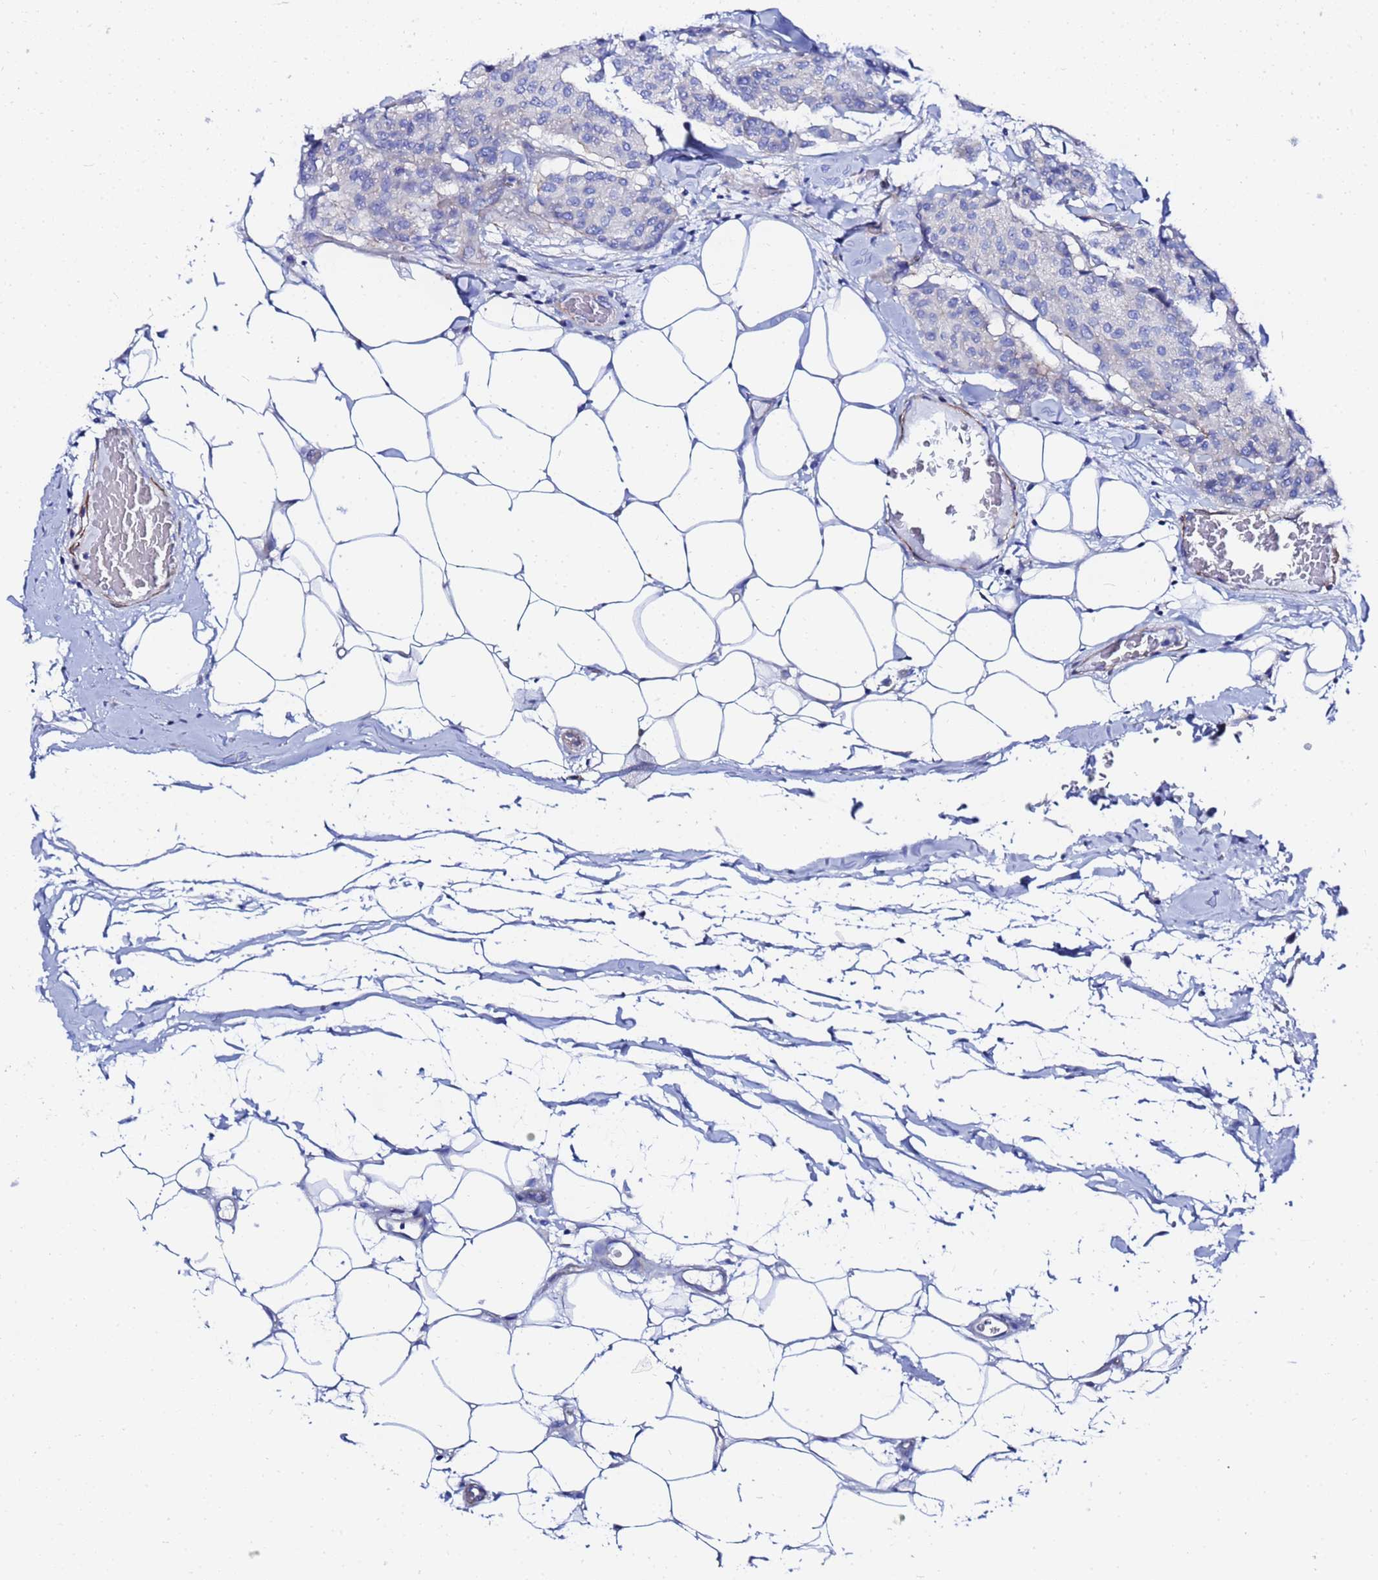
{"staining": {"intensity": "negative", "quantity": "none", "location": "none"}, "tissue": "breast cancer", "cell_type": "Tumor cells", "image_type": "cancer", "snomed": [{"axis": "morphology", "description": "Duct carcinoma"}, {"axis": "topography", "description": "Breast"}], "caption": "Tumor cells show no significant protein staining in breast cancer.", "gene": "RAB39B", "patient": {"sex": "female", "age": 75}}